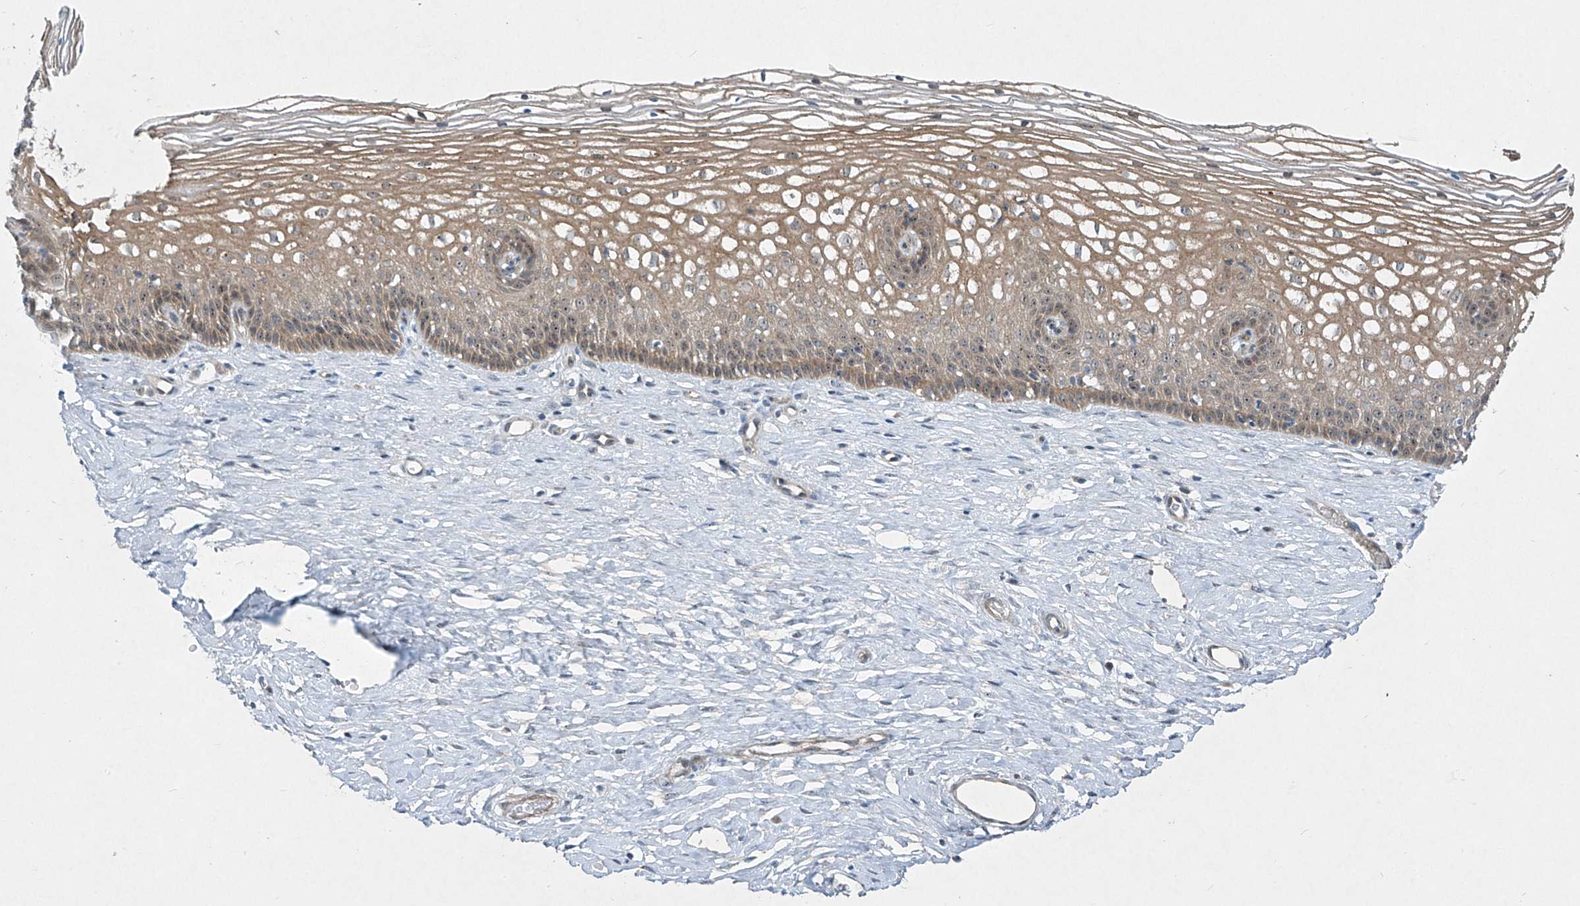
{"staining": {"intensity": "weak", "quantity": "25%-75%", "location": "cytoplasmic/membranous"}, "tissue": "cervix", "cell_type": "Glandular cells", "image_type": "normal", "snomed": [{"axis": "morphology", "description": "Normal tissue, NOS"}, {"axis": "topography", "description": "Cervix"}], "caption": "Immunohistochemistry (IHC) staining of unremarkable cervix, which reveals low levels of weak cytoplasmic/membranous positivity in approximately 25%-75% of glandular cells indicating weak cytoplasmic/membranous protein expression. The staining was performed using DAB (3,3'-diaminobenzidine) (brown) for protein detection and nuclei were counterstained in hematoxylin (blue).", "gene": "PPCS", "patient": {"sex": "female", "age": 33}}